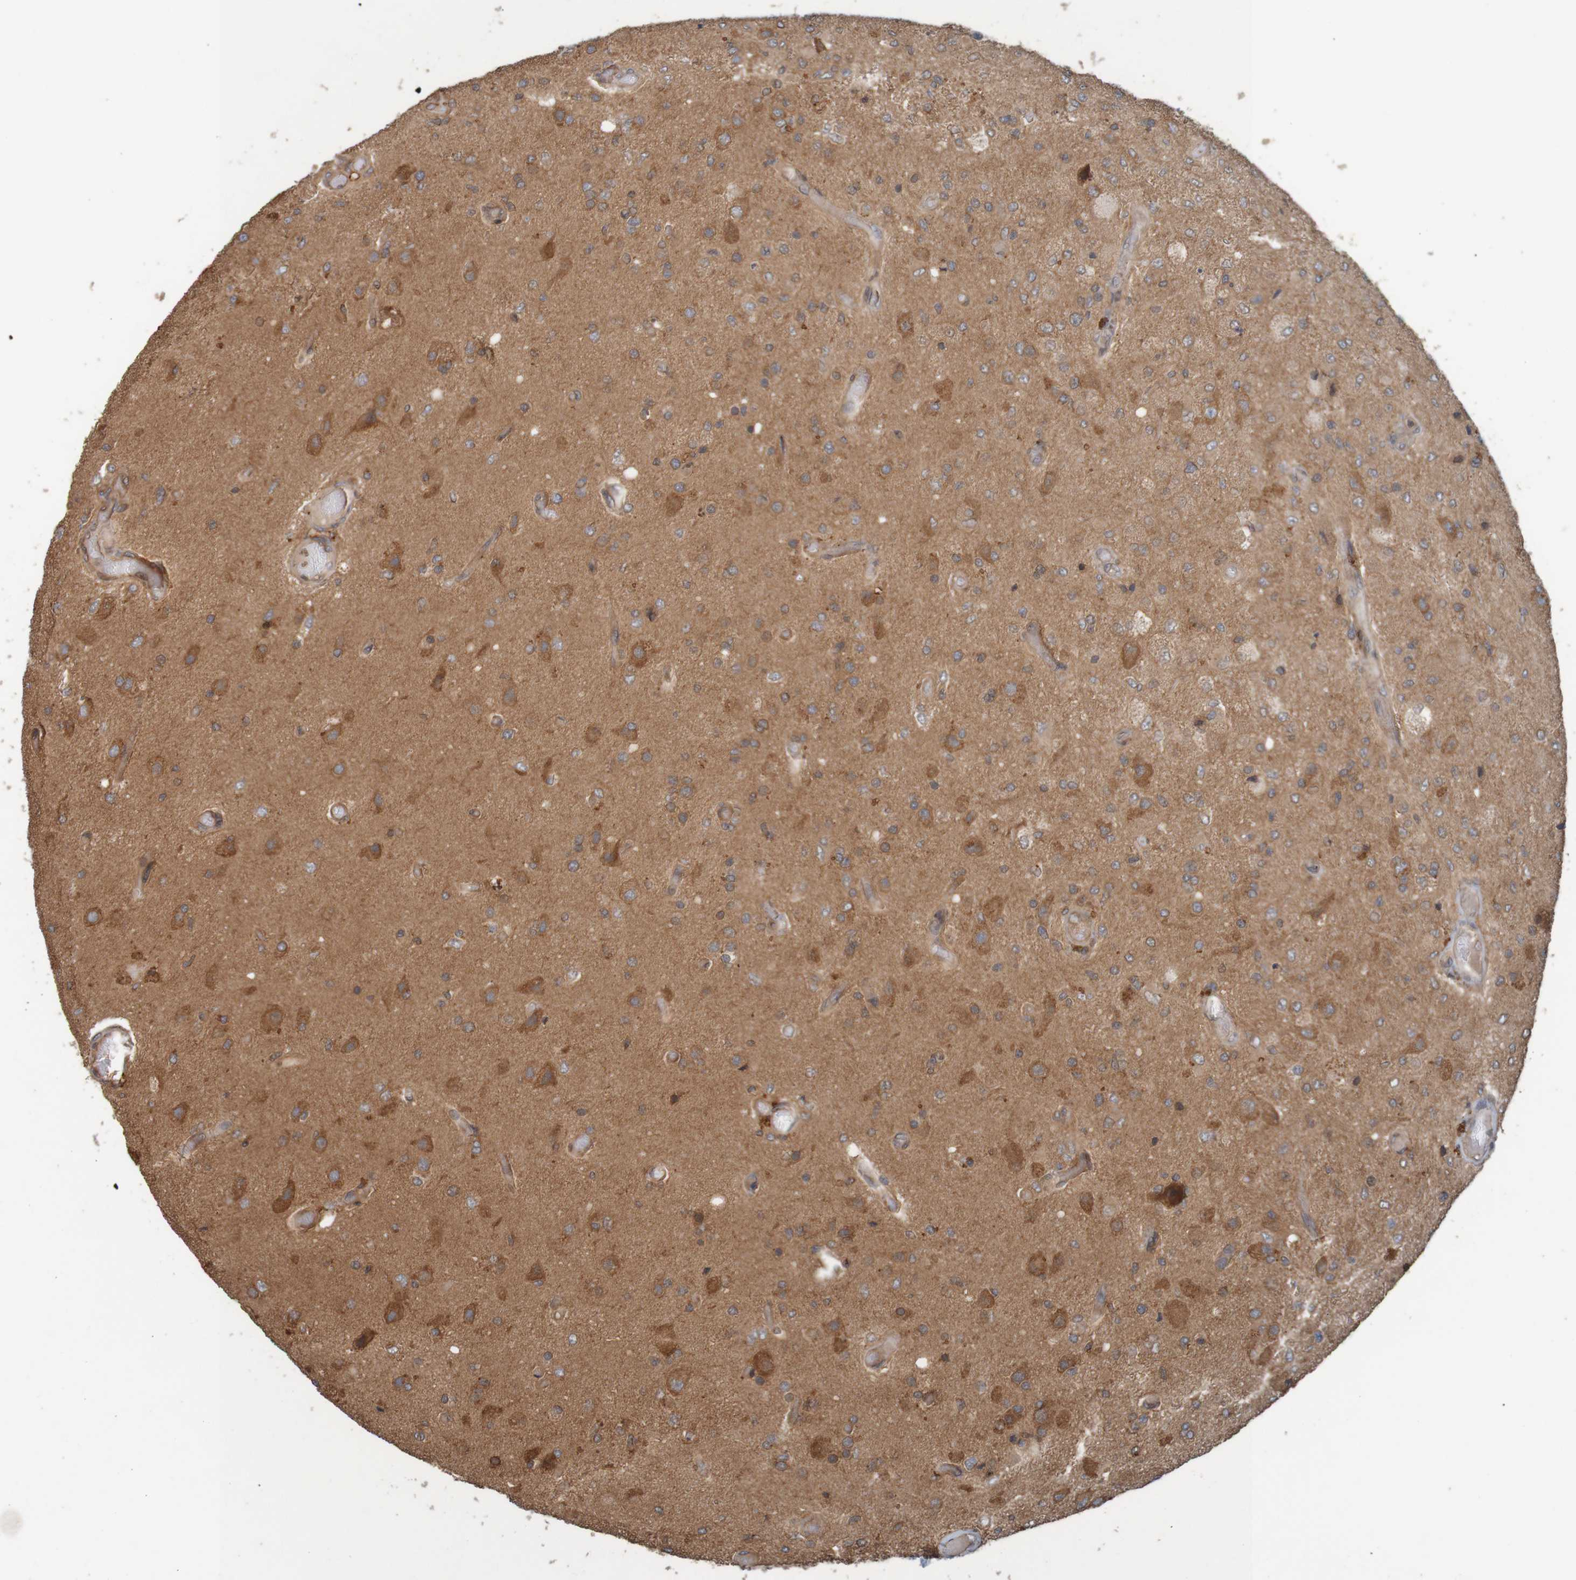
{"staining": {"intensity": "moderate", "quantity": "25%-75%", "location": "cytoplasmic/membranous"}, "tissue": "glioma", "cell_type": "Tumor cells", "image_type": "cancer", "snomed": [{"axis": "morphology", "description": "Normal tissue, NOS"}, {"axis": "morphology", "description": "Glioma, malignant, High grade"}, {"axis": "topography", "description": "Cerebral cortex"}], "caption": "The histopathology image demonstrates immunohistochemical staining of glioma. There is moderate cytoplasmic/membranous positivity is seen in approximately 25%-75% of tumor cells.", "gene": "ARHGEF11", "patient": {"sex": "male", "age": 77}}